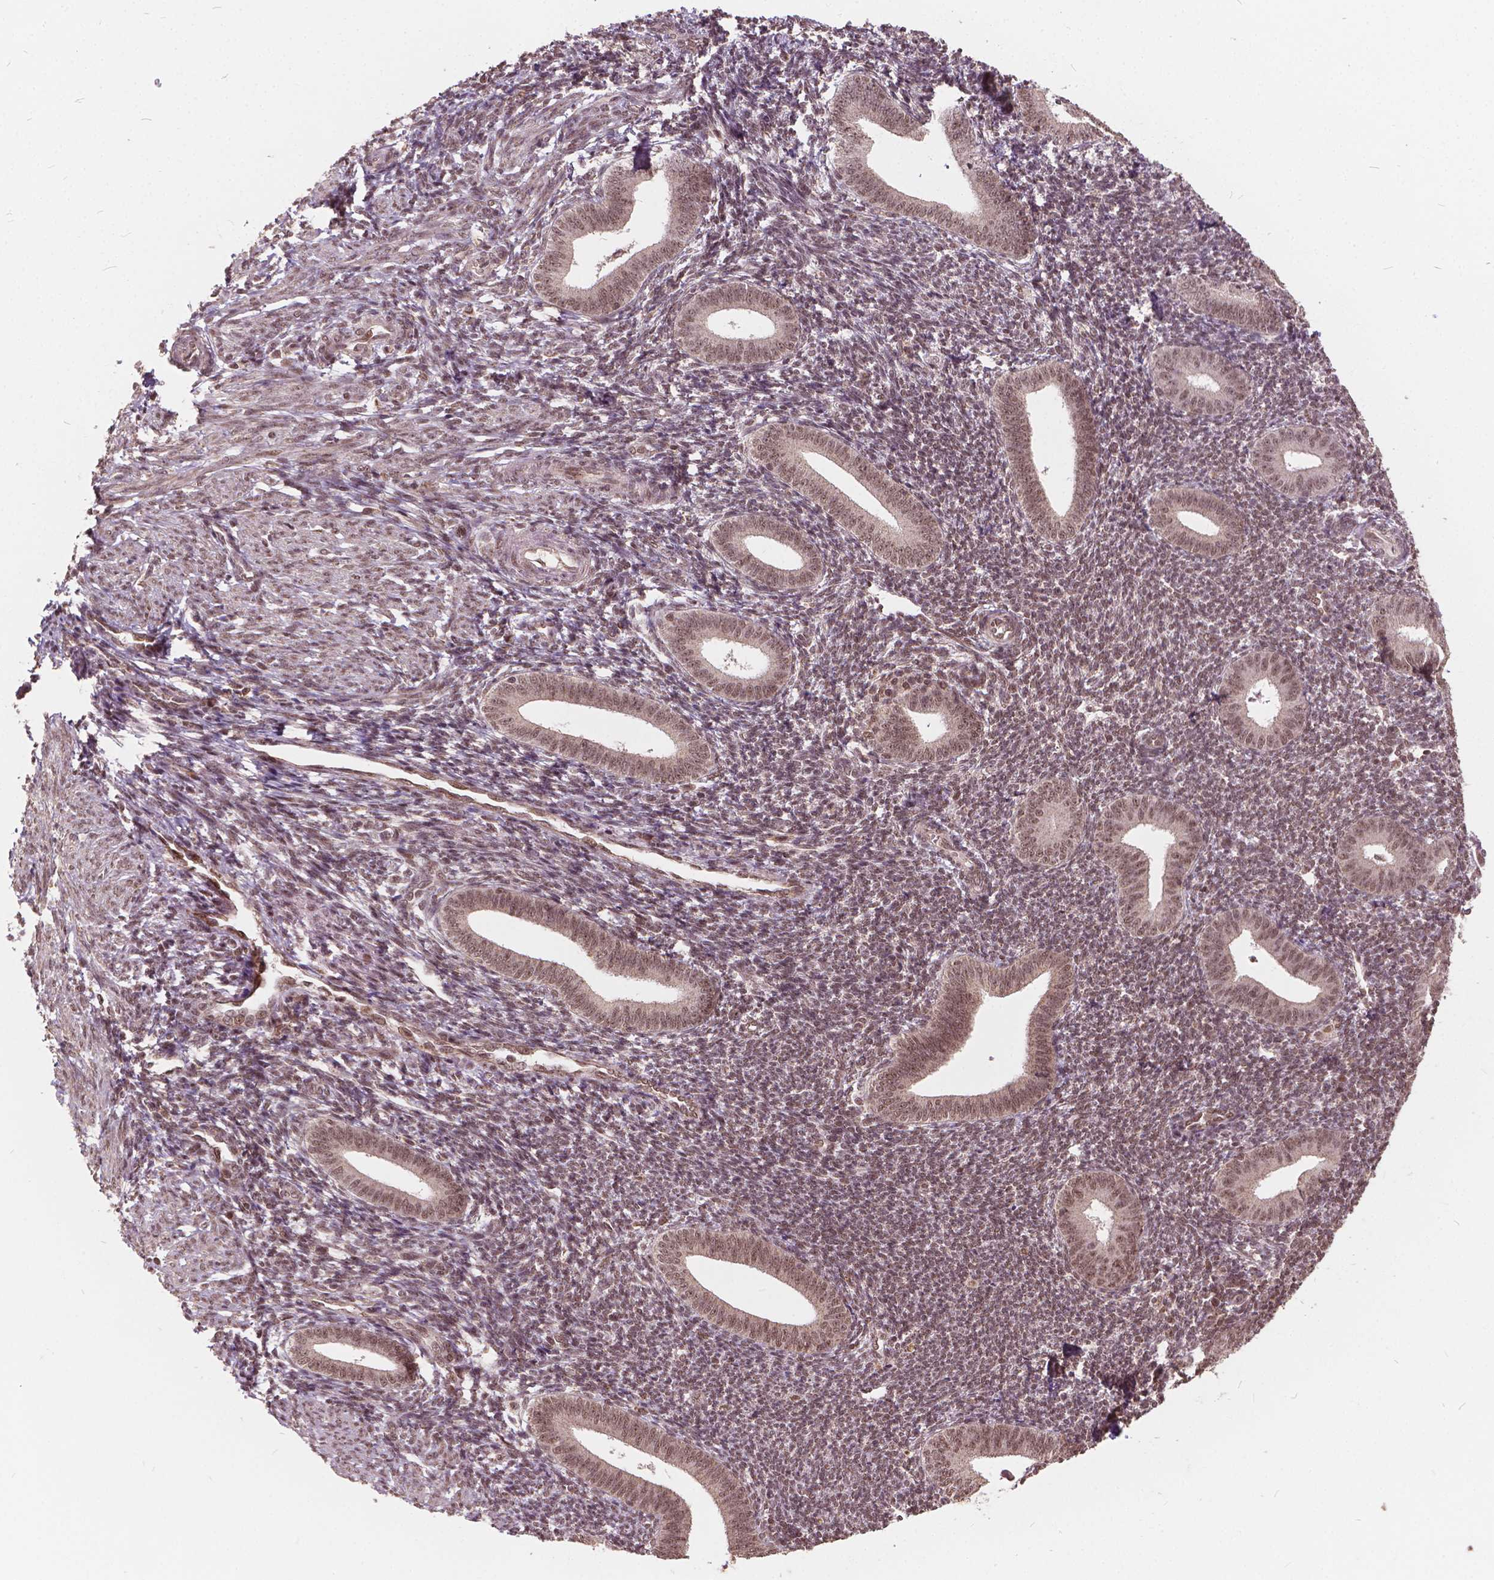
{"staining": {"intensity": "weak", "quantity": ">75%", "location": "nuclear"}, "tissue": "endometrium", "cell_type": "Cells in endometrial stroma", "image_type": "normal", "snomed": [{"axis": "morphology", "description": "Normal tissue, NOS"}, {"axis": "topography", "description": "Endometrium"}], "caption": "Endometrium stained for a protein (brown) displays weak nuclear positive positivity in about >75% of cells in endometrial stroma.", "gene": "GPS2", "patient": {"sex": "female", "age": 25}}